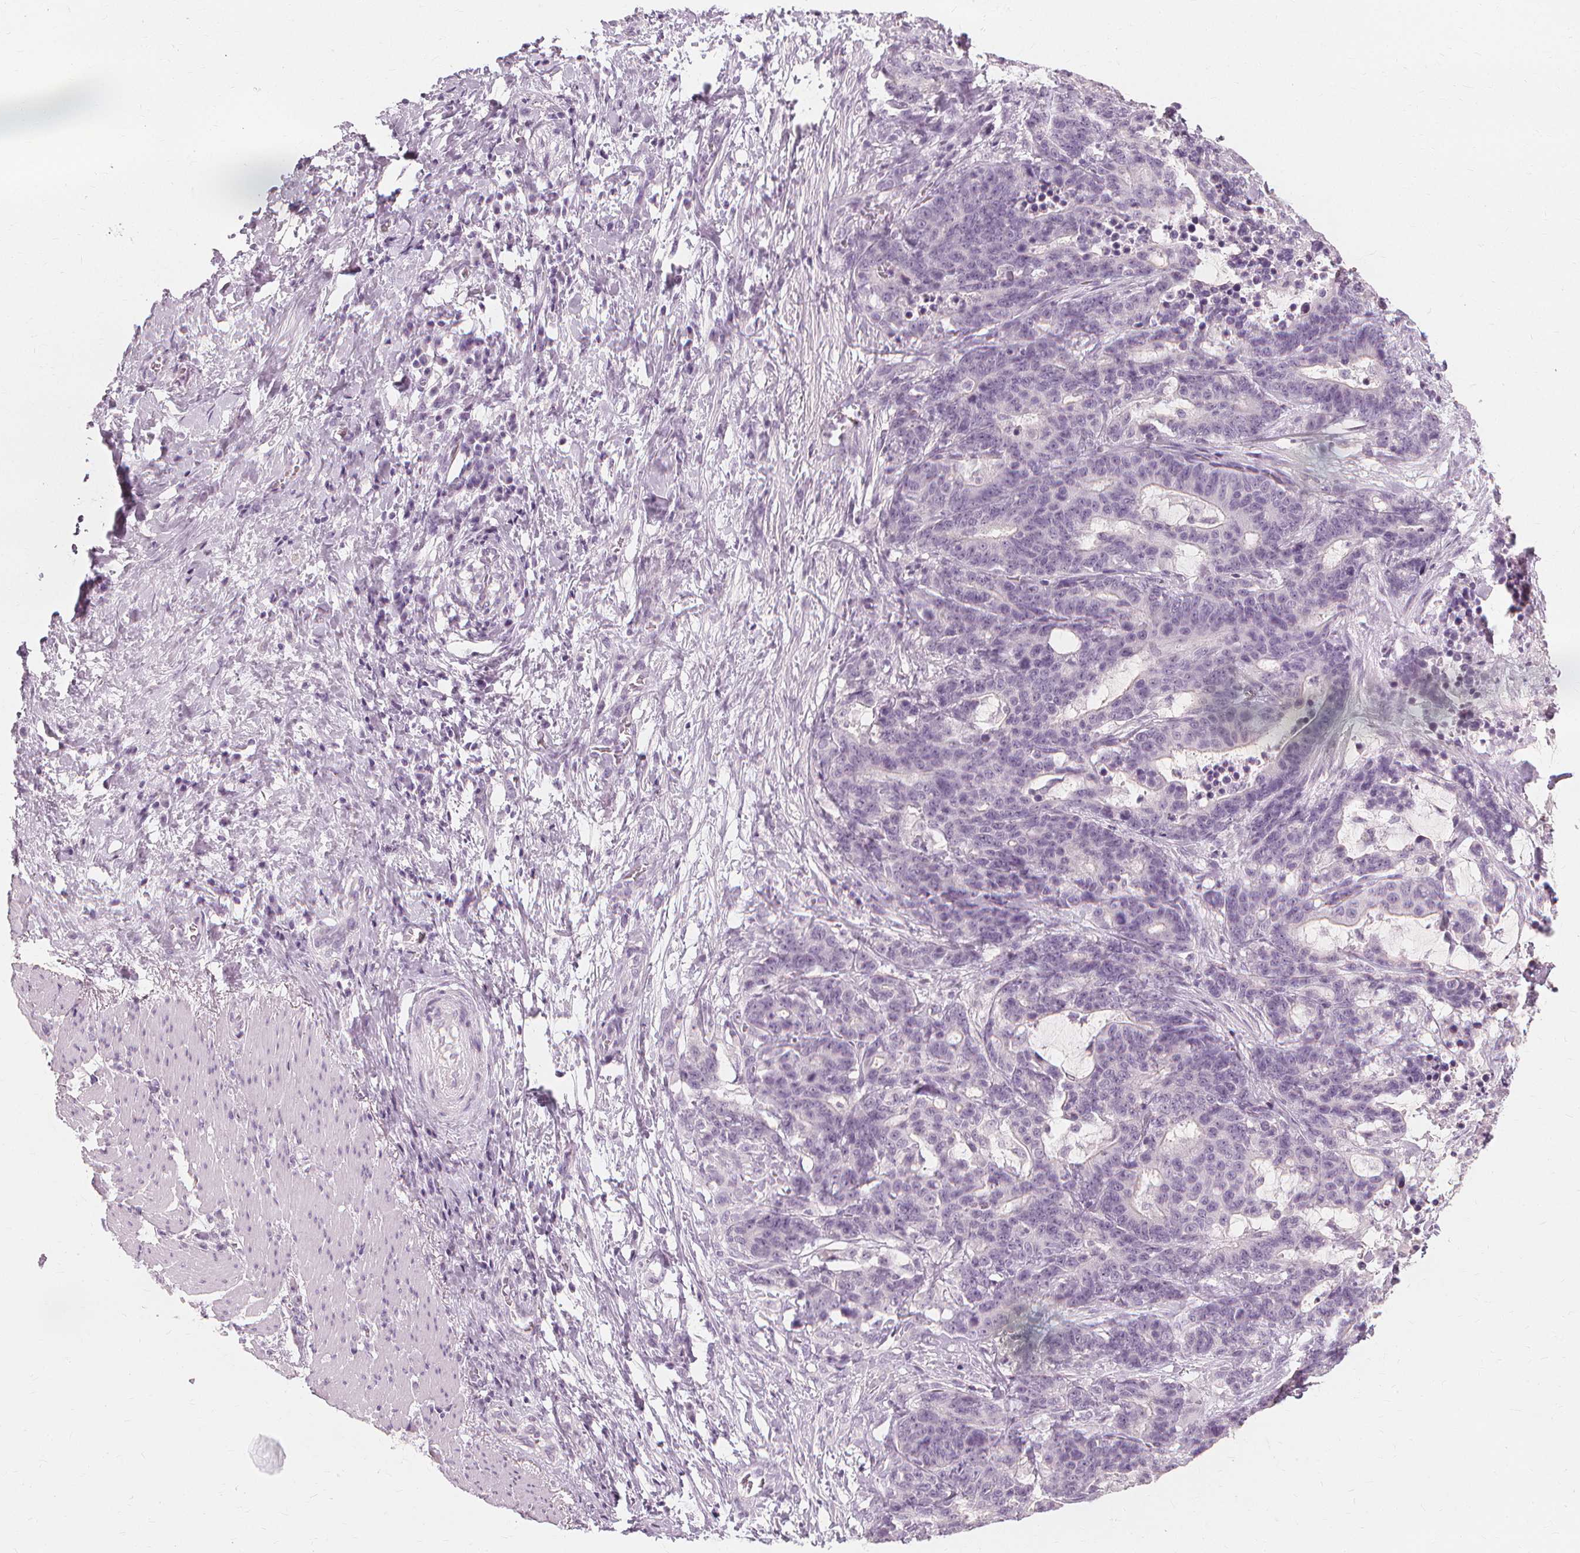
{"staining": {"intensity": "negative", "quantity": "none", "location": "none"}, "tissue": "stomach cancer", "cell_type": "Tumor cells", "image_type": "cancer", "snomed": [{"axis": "morphology", "description": "Normal tissue, NOS"}, {"axis": "morphology", "description": "Adenocarcinoma, NOS"}, {"axis": "topography", "description": "Stomach"}], "caption": "This is an immunohistochemistry (IHC) micrograph of stomach cancer (adenocarcinoma). There is no expression in tumor cells.", "gene": "MUC12", "patient": {"sex": "female", "age": 64}}